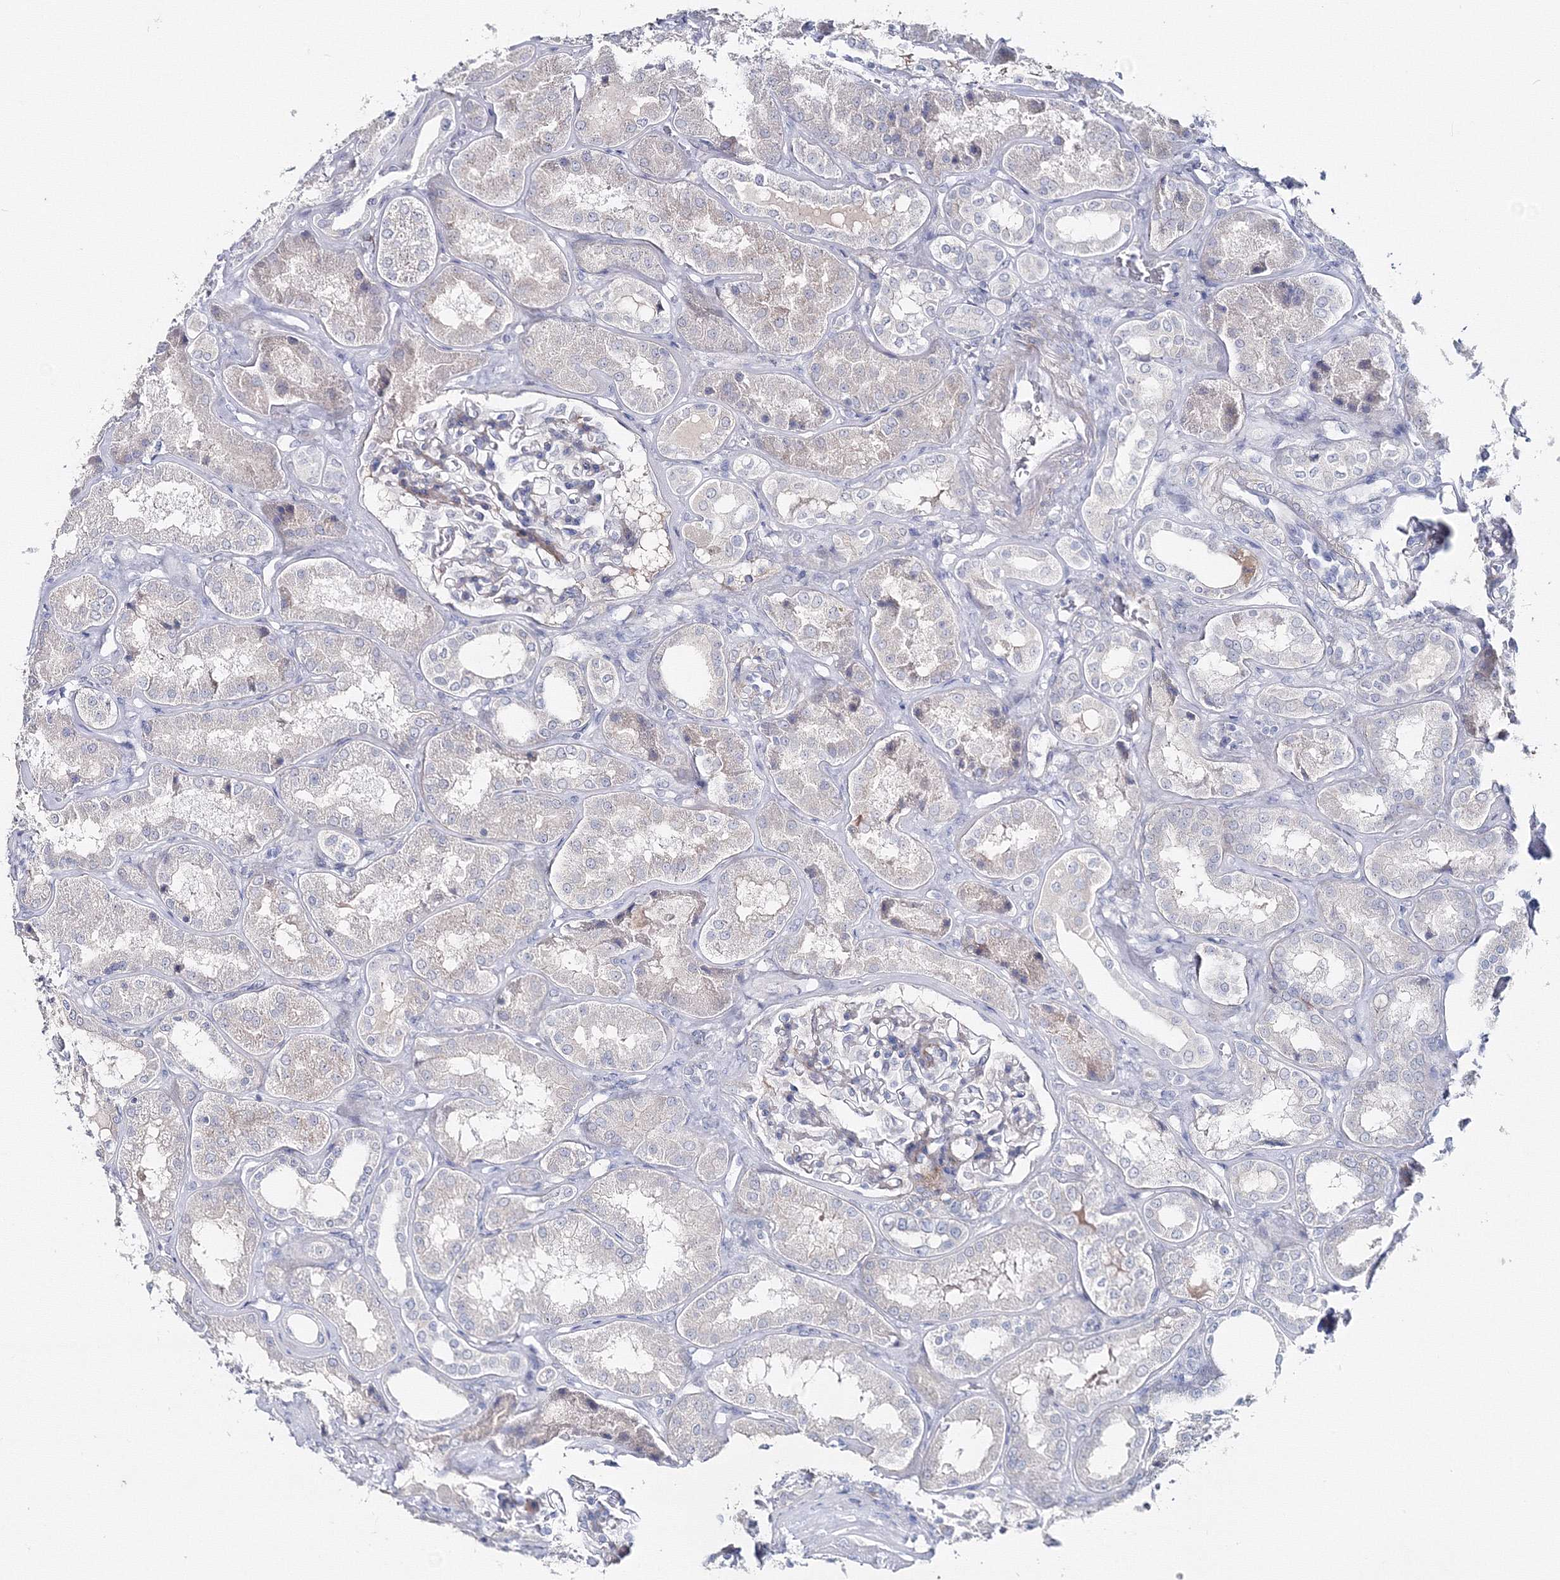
{"staining": {"intensity": "negative", "quantity": "none", "location": "none"}, "tissue": "kidney", "cell_type": "Cells in glomeruli", "image_type": "normal", "snomed": [{"axis": "morphology", "description": "Normal tissue, NOS"}, {"axis": "topography", "description": "Kidney"}], "caption": "Cells in glomeruli show no significant expression in unremarkable kidney. (DAB immunohistochemistry (IHC), high magnification).", "gene": "GCKR", "patient": {"sex": "female", "age": 56}}